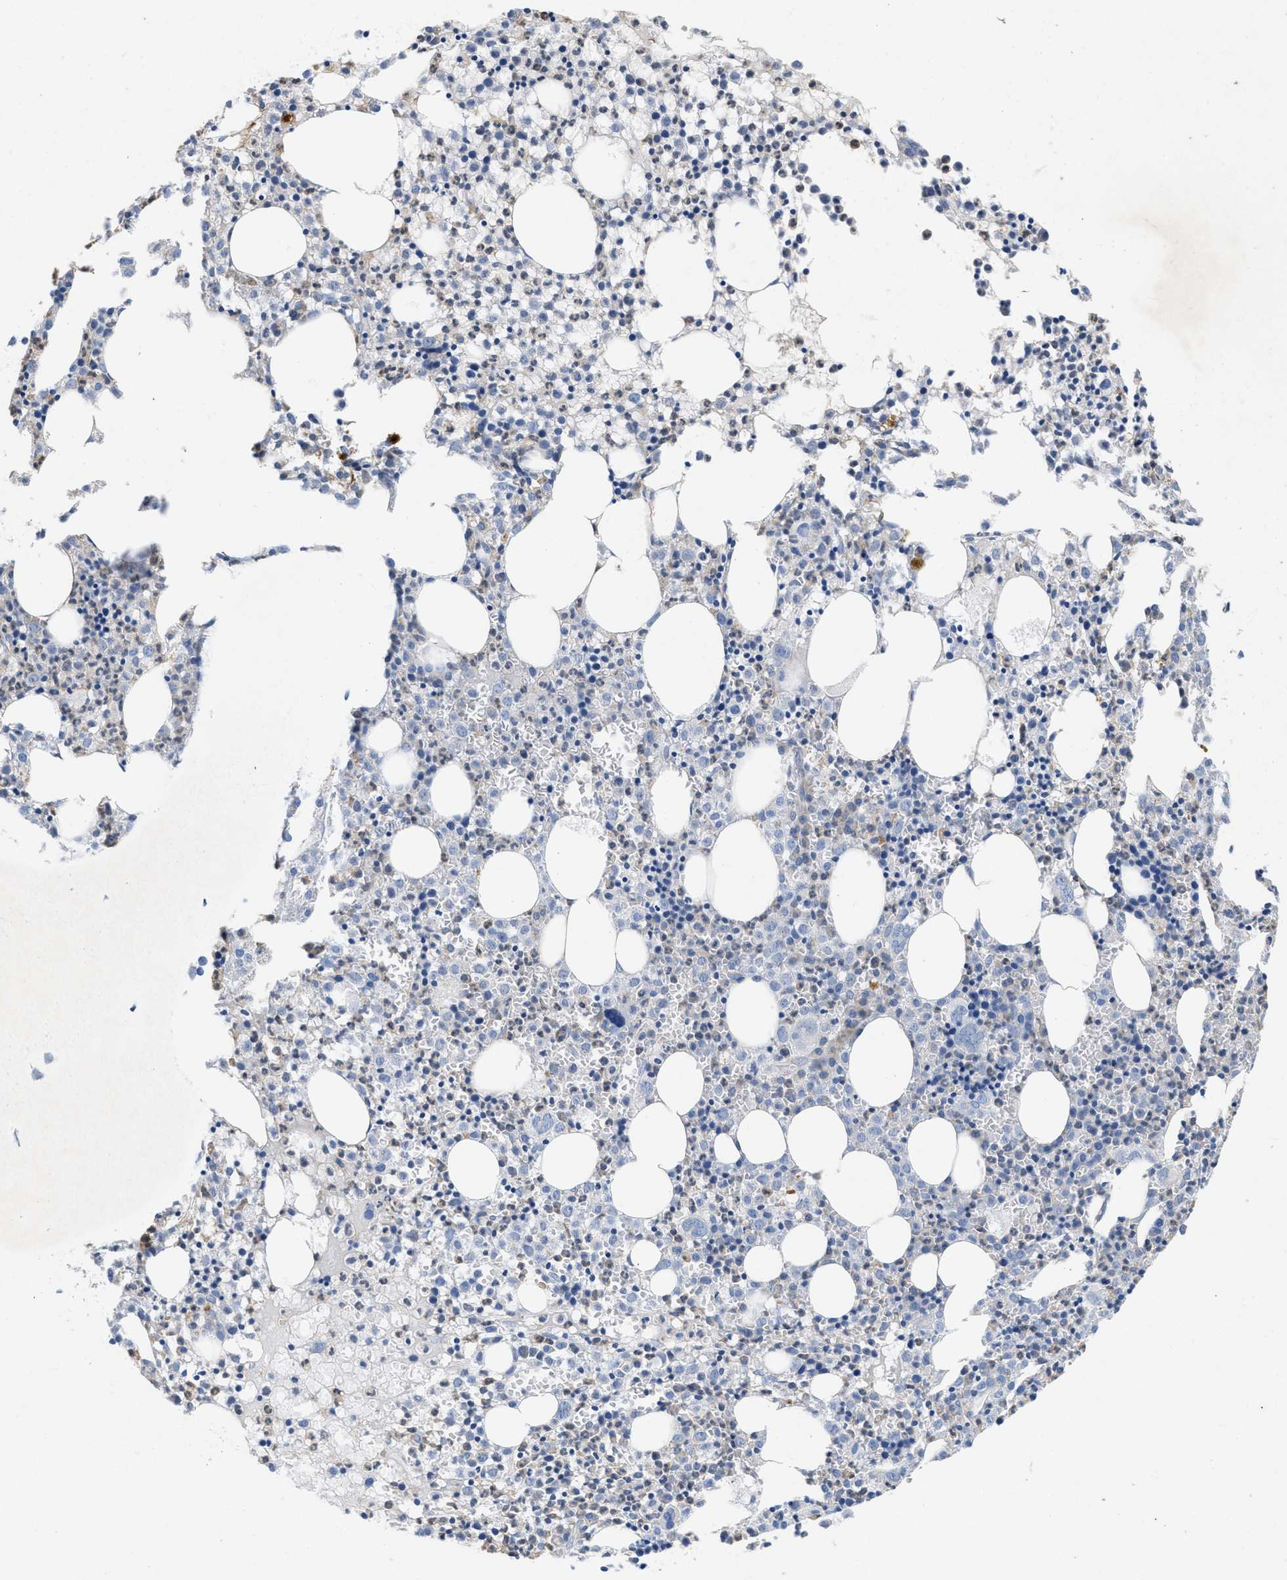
{"staining": {"intensity": "moderate", "quantity": "<25%", "location": "cytoplasmic/membranous"}, "tissue": "bone marrow", "cell_type": "Hematopoietic cells", "image_type": "normal", "snomed": [{"axis": "morphology", "description": "Normal tissue, NOS"}, {"axis": "morphology", "description": "Inflammation, NOS"}, {"axis": "topography", "description": "Bone marrow"}], "caption": "Immunohistochemistry of normal human bone marrow exhibits low levels of moderate cytoplasmic/membranous positivity in approximately <25% of hematopoietic cells.", "gene": "PLPPR5", "patient": {"sex": "male", "age": 25}}